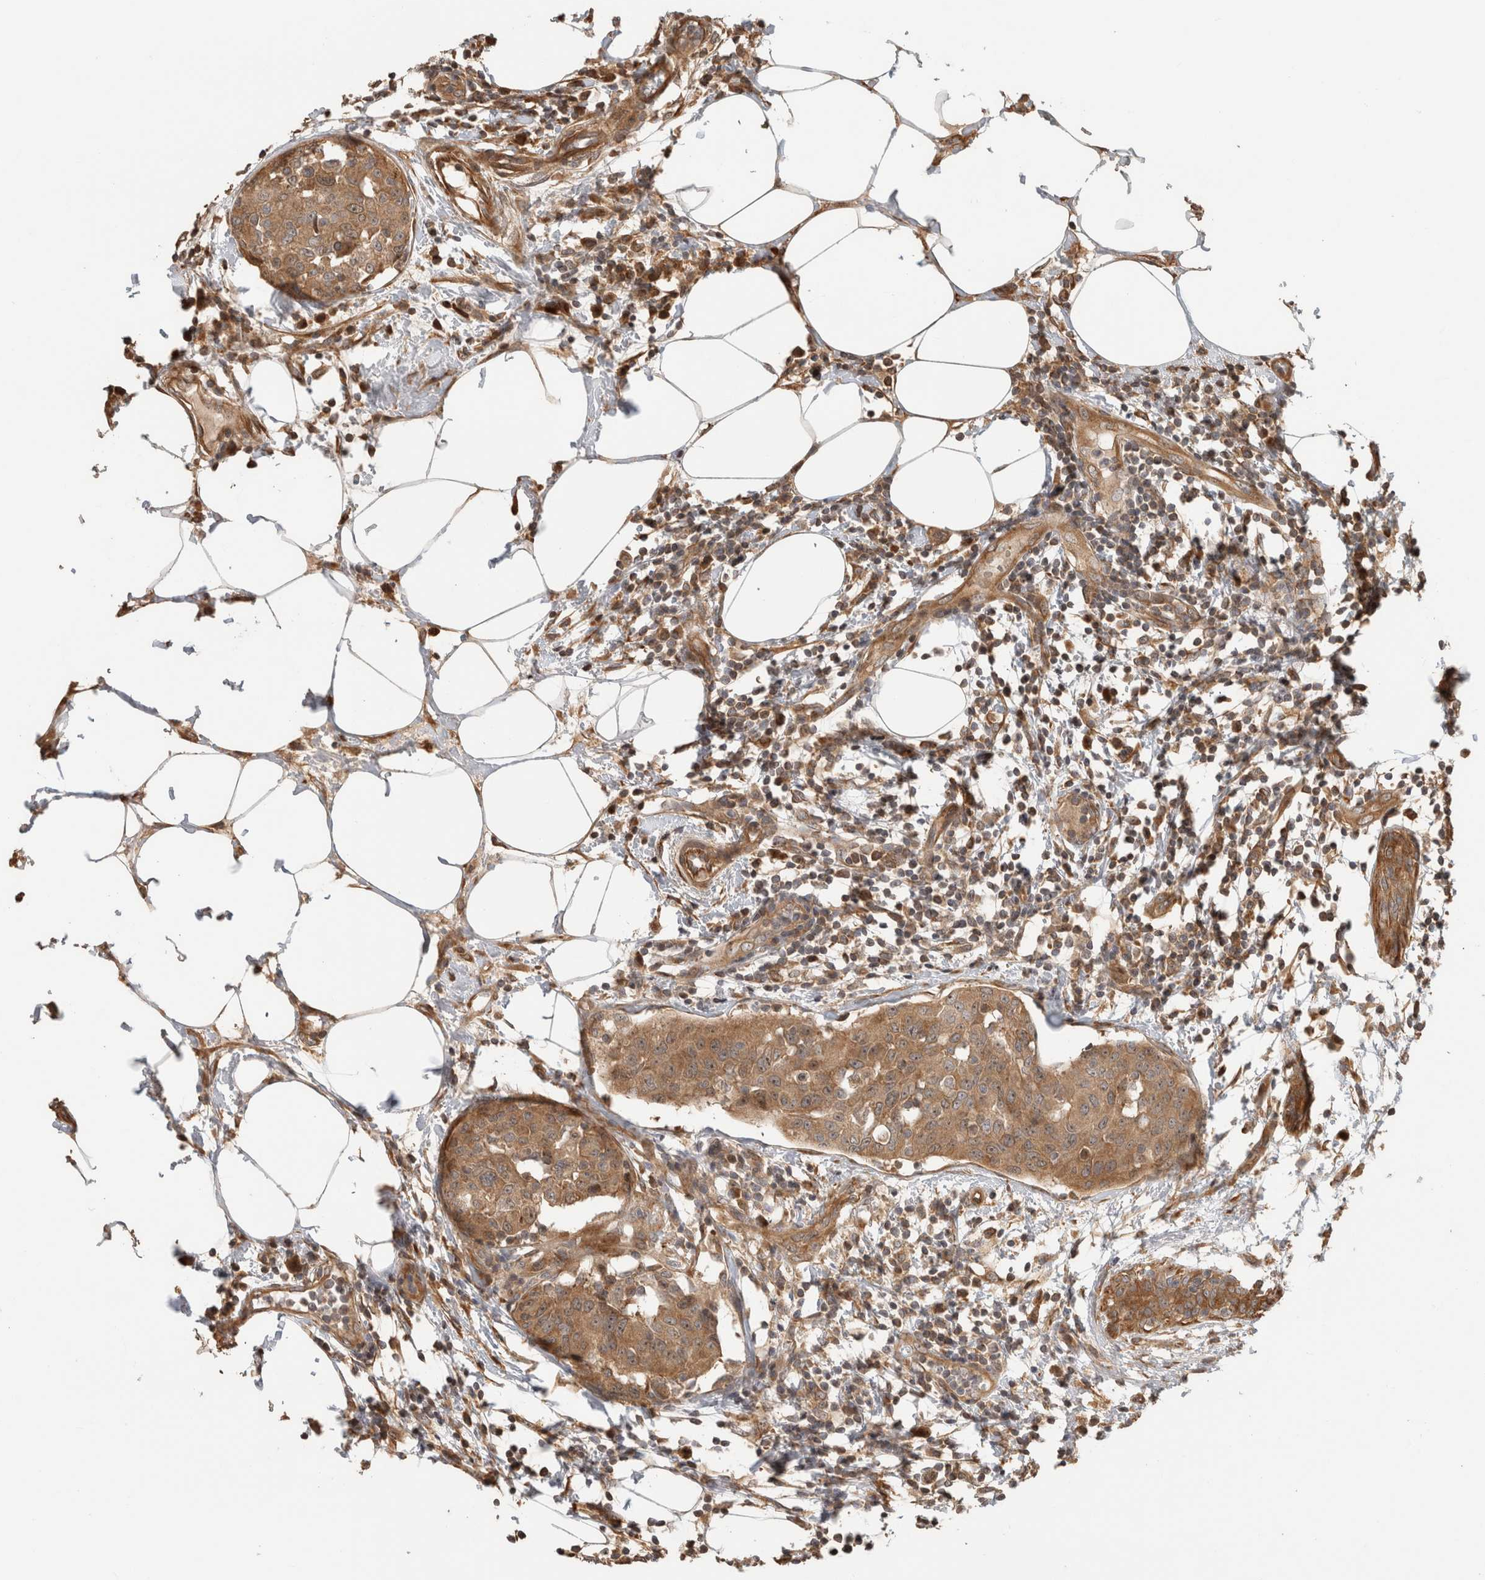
{"staining": {"intensity": "moderate", "quantity": ">75%", "location": "cytoplasmic/membranous"}, "tissue": "breast cancer", "cell_type": "Tumor cells", "image_type": "cancer", "snomed": [{"axis": "morphology", "description": "Normal tissue, NOS"}, {"axis": "morphology", "description": "Duct carcinoma"}, {"axis": "topography", "description": "Breast"}], "caption": "Breast cancer (intraductal carcinoma) tissue shows moderate cytoplasmic/membranous expression in about >75% of tumor cells, visualized by immunohistochemistry.", "gene": "PCDHB15", "patient": {"sex": "female", "age": 37}}